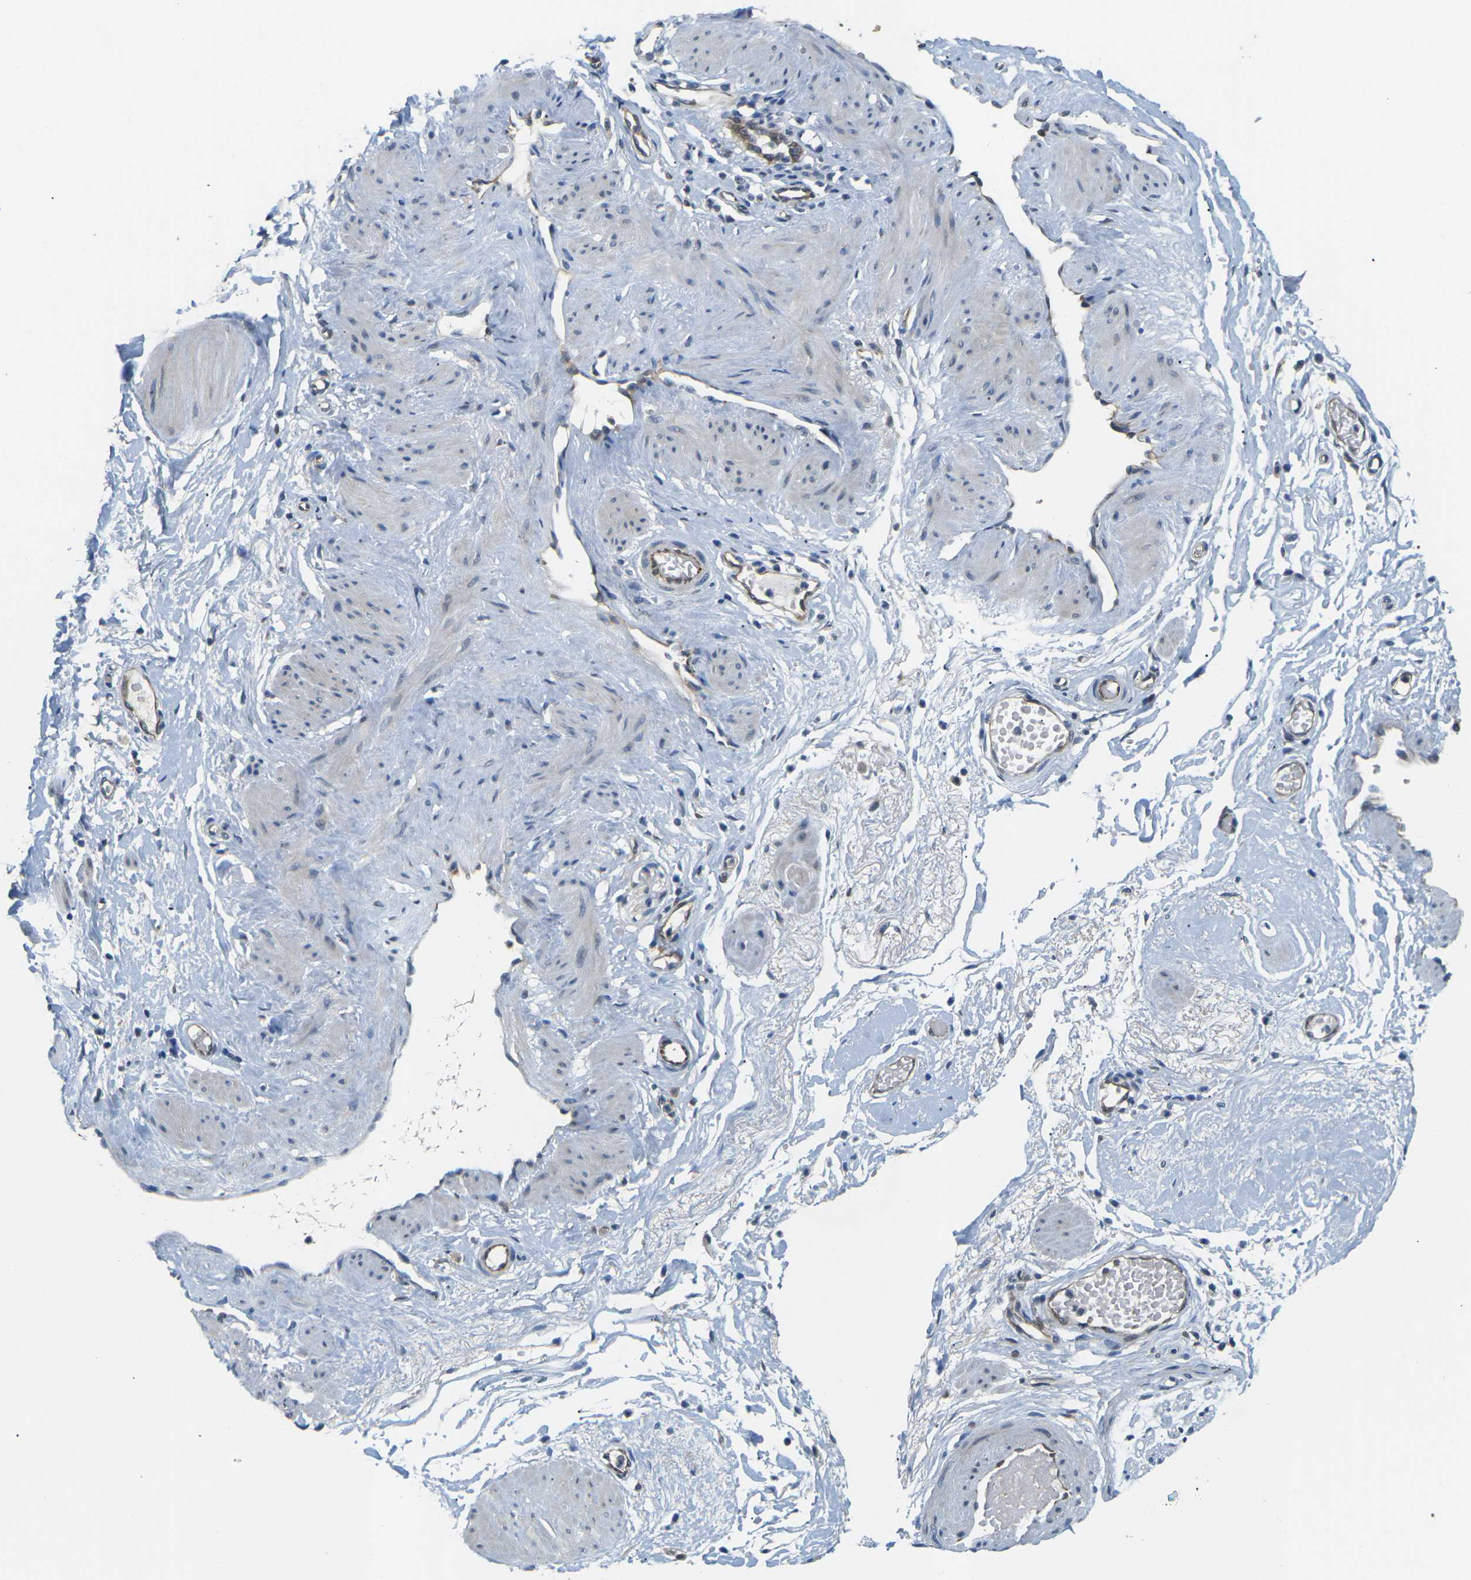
{"staining": {"intensity": "weak", "quantity": "25%-75%", "location": "nuclear"}, "tissue": "adipose tissue", "cell_type": "Adipocytes", "image_type": "normal", "snomed": [{"axis": "morphology", "description": "Normal tissue, NOS"}, {"axis": "topography", "description": "Soft tissue"}, {"axis": "topography", "description": "Vascular tissue"}], "caption": "DAB (3,3'-diaminobenzidine) immunohistochemical staining of normal human adipose tissue shows weak nuclear protein positivity in approximately 25%-75% of adipocytes. (Stains: DAB (3,3'-diaminobenzidine) in brown, nuclei in blue, Microscopy: brightfield microscopy at high magnification).", "gene": "ERBB4", "patient": {"sex": "female", "age": 35}}